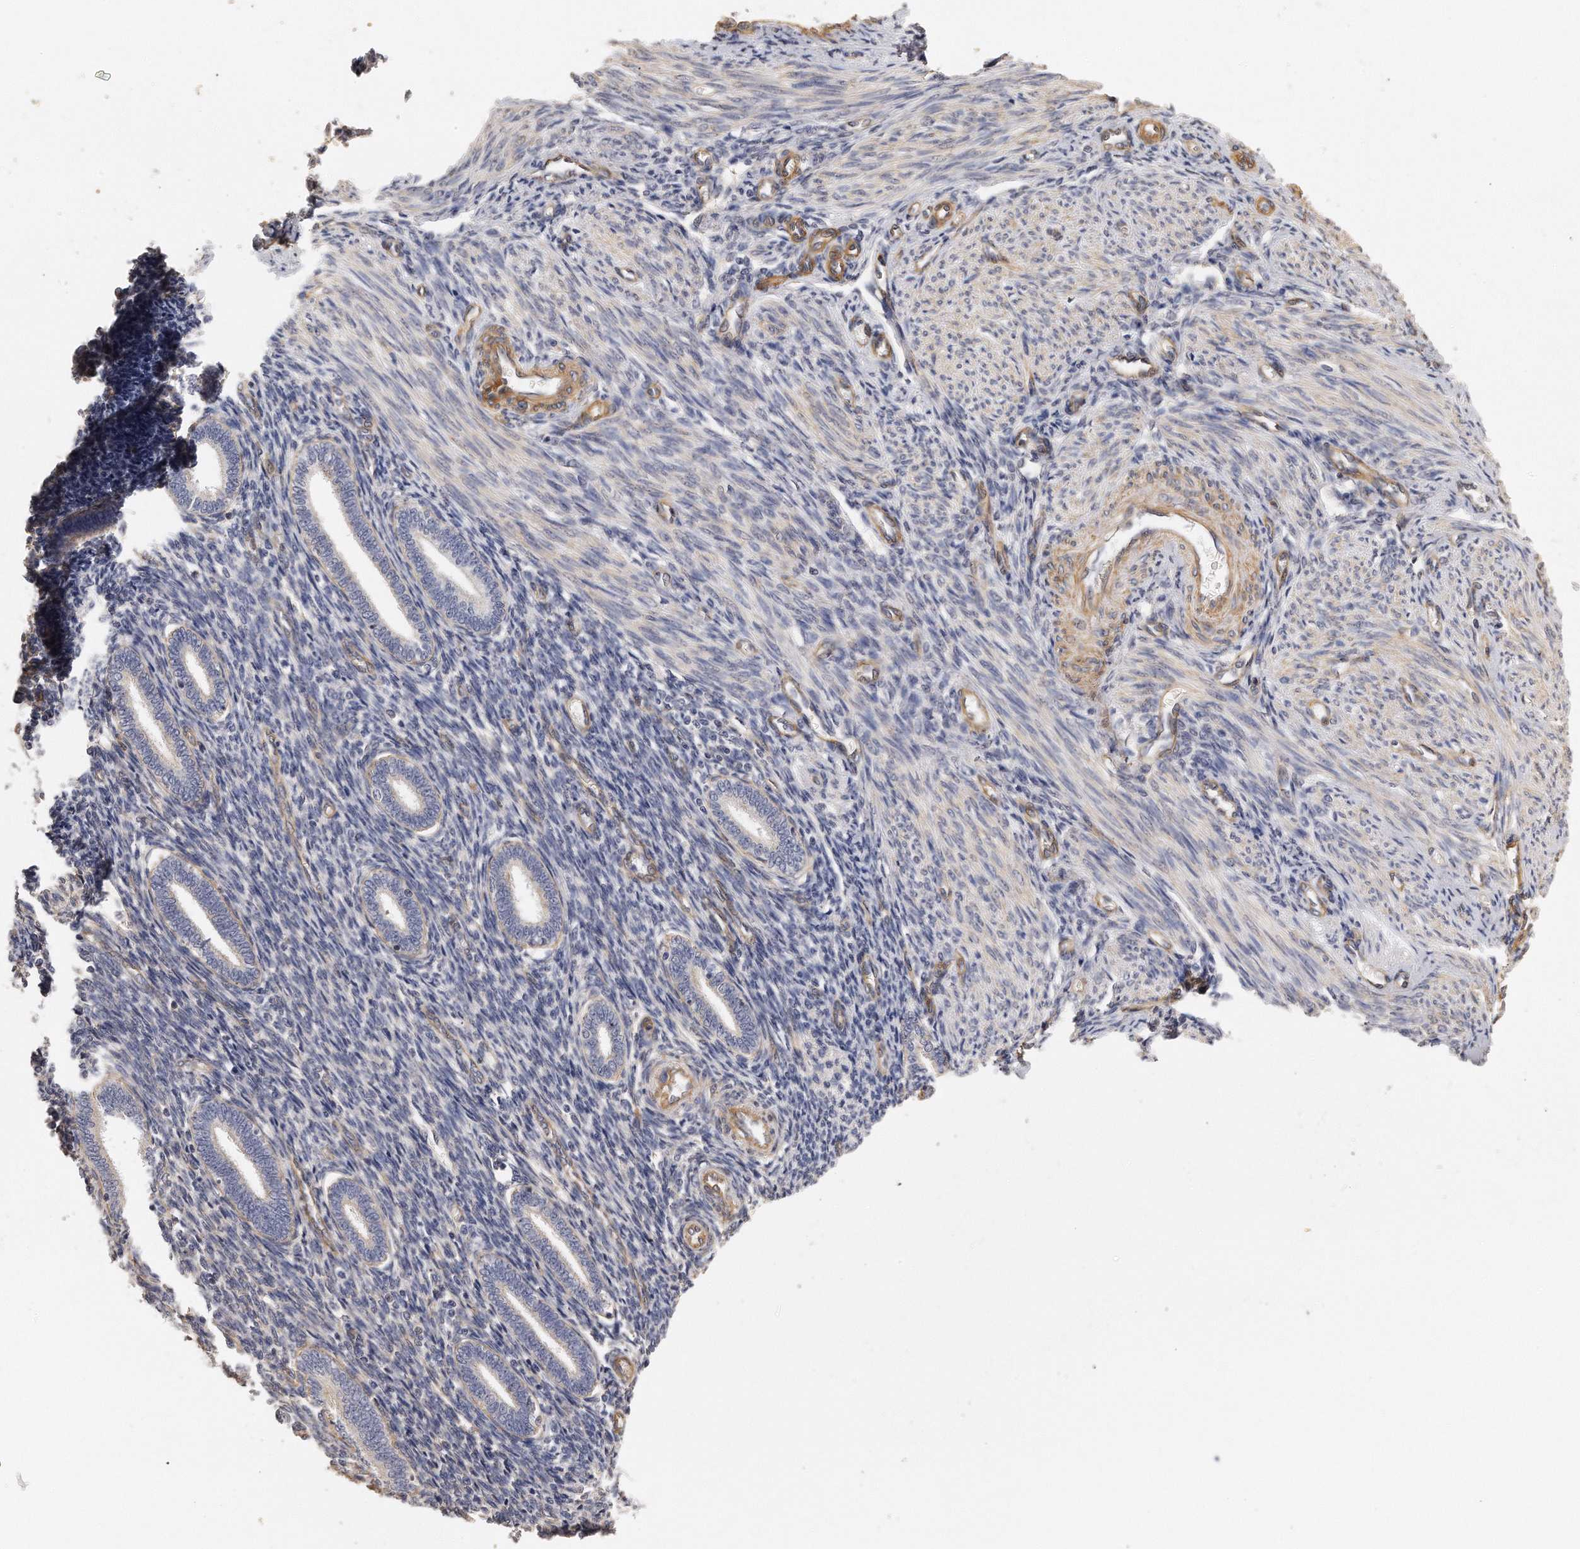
{"staining": {"intensity": "moderate", "quantity": "<25%", "location": "cytoplasmic/membranous"}, "tissue": "endometrium", "cell_type": "Cells in endometrial stroma", "image_type": "normal", "snomed": [{"axis": "morphology", "description": "Normal tissue, NOS"}, {"axis": "topography", "description": "Endometrium"}], "caption": "Immunohistochemistry (DAB) staining of unremarkable endometrium reveals moderate cytoplasmic/membranous protein staining in about <25% of cells in endometrial stroma. The protein of interest is stained brown, and the nuclei are stained in blue (DAB IHC with brightfield microscopy, high magnification).", "gene": "CHST7", "patient": {"sex": "female", "age": 27}}